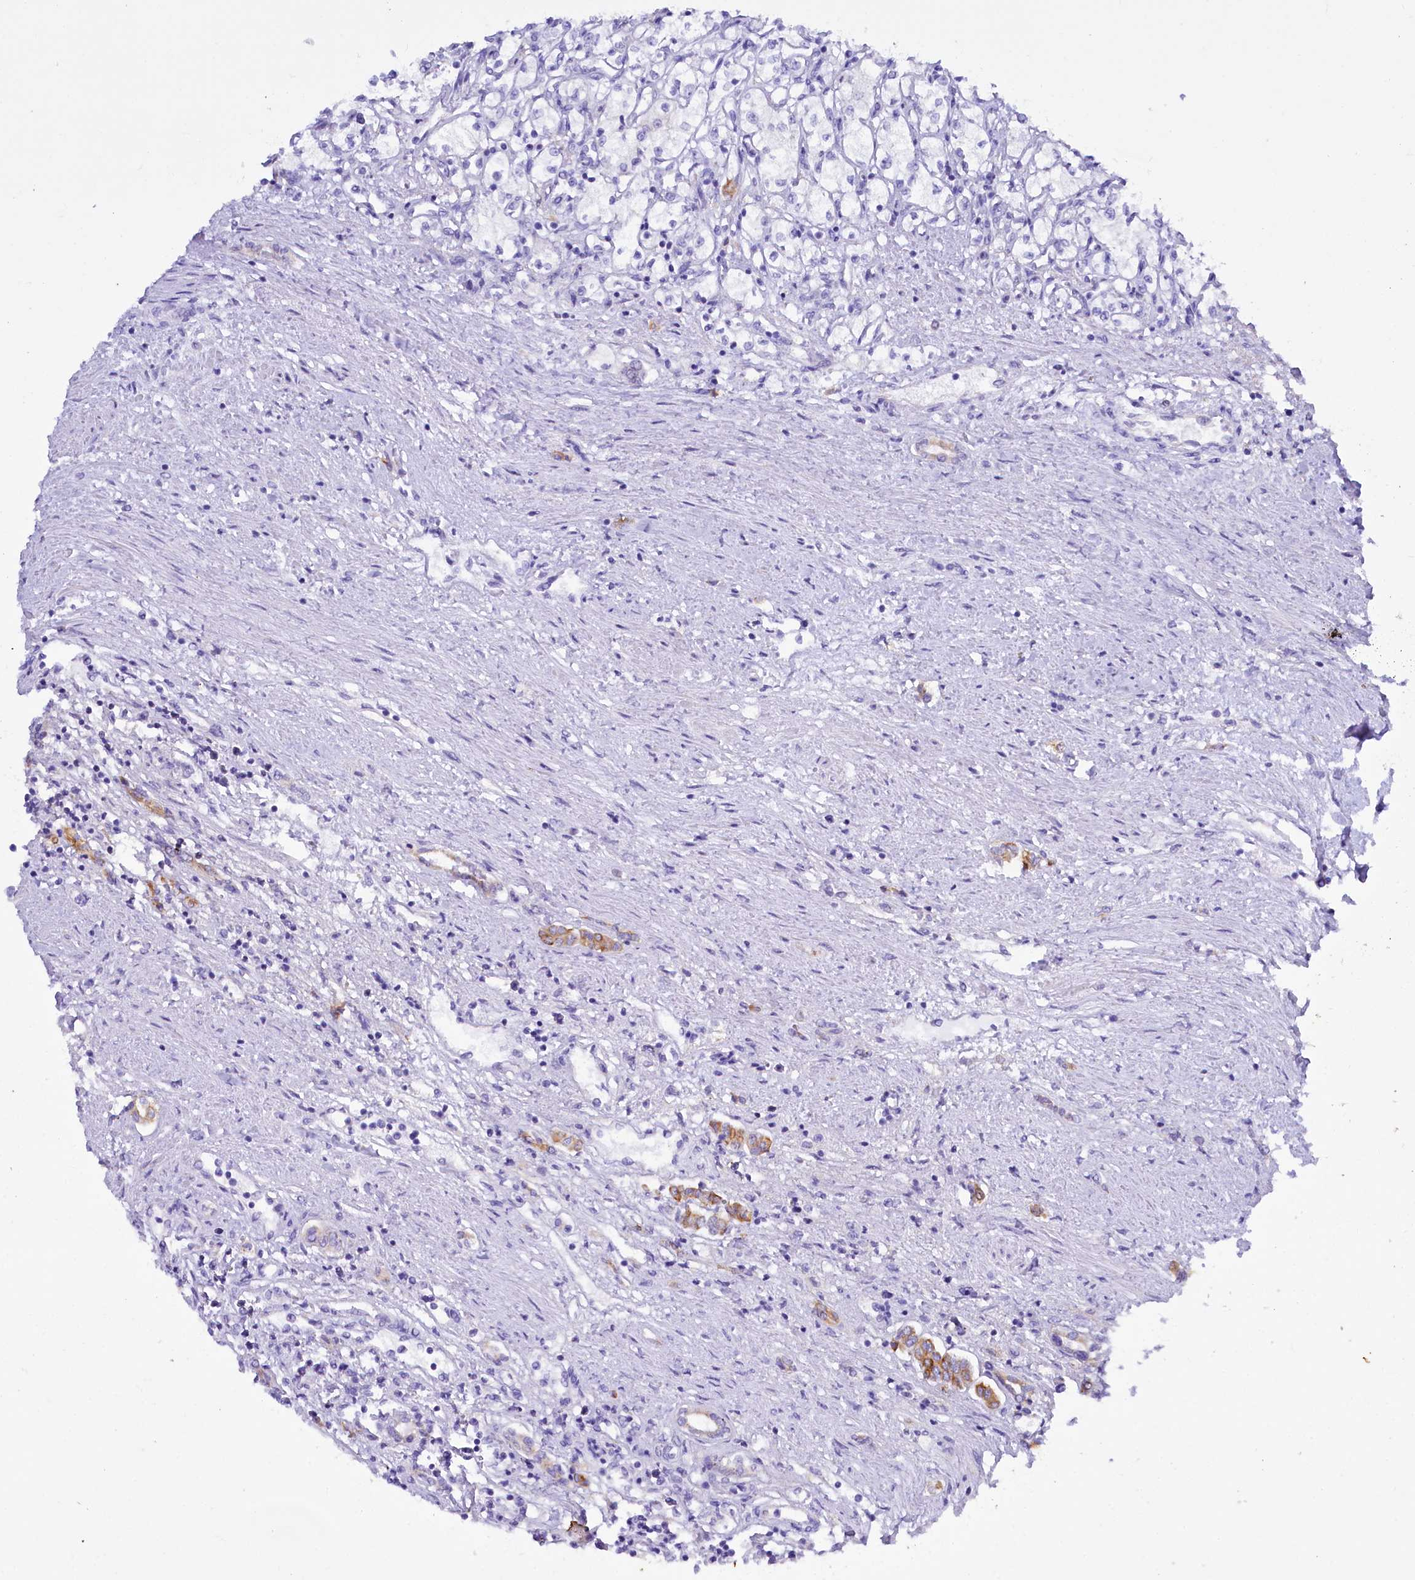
{"staining": {"intensity": "negative", "quantity": "none", "location": "none"}, "tissue": "renal cancer", "cell_type": "Tumor cells", "image_type": "cancer", "snomed": [{"axis": "morphology", "description": "Adenocarcinoma, NOS"}, {"axis": "topography", "description": "Kidney"}], "caption": "This is a image of immunohistochemistry staining of renal cancer, which shows no expression in tumor cells.", "gene": "FAAP20", "patient": {"sex": "male", "age": 59}}